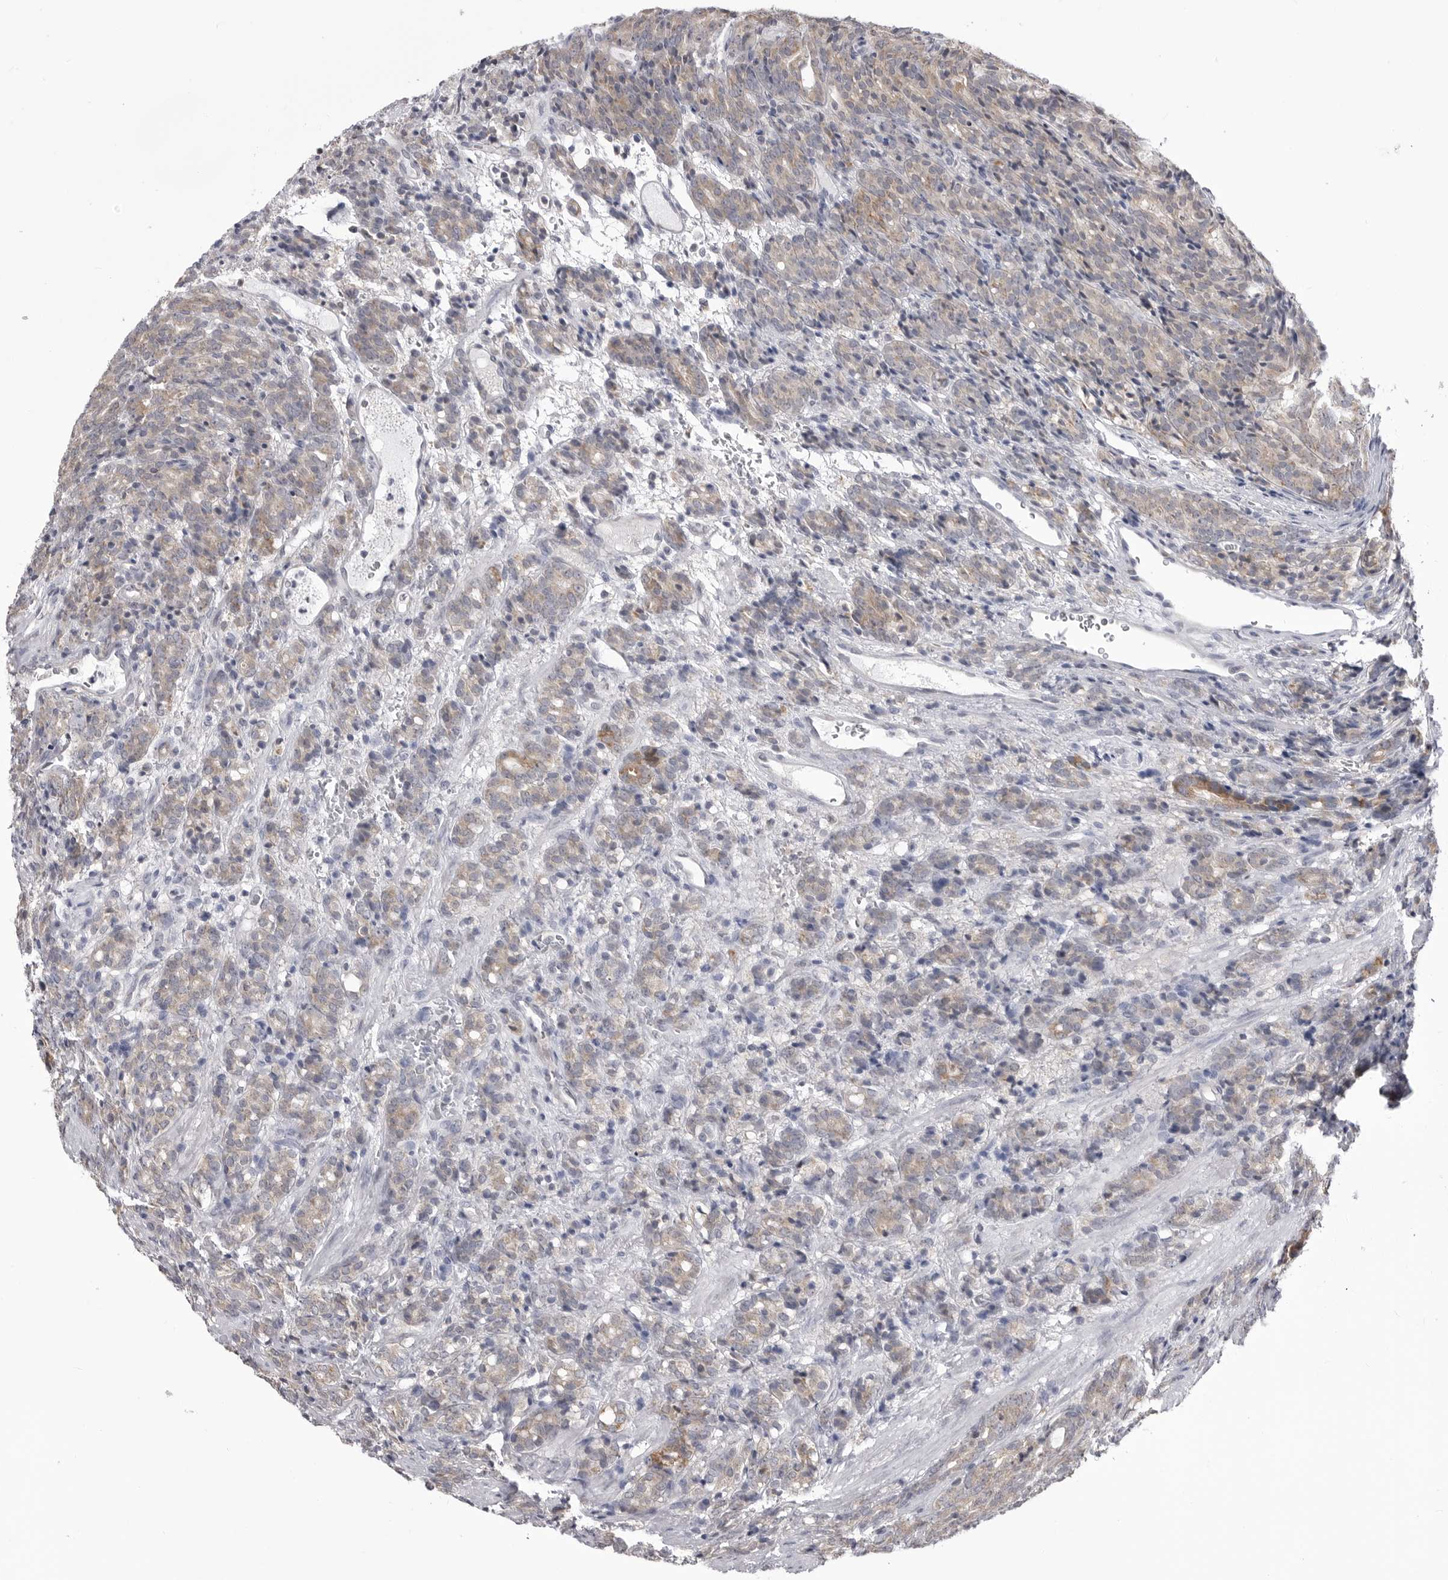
{"staining": {"intensity": "weak", "quantity": ">75%", "location": "cytoplasmic/membranous"}, "tissue": "prostate cancer", "cell_type": "Tumor cells", "image_type": "cancer", "snomed": [{"axis": "morphology", "description": "Adenocarcinoma, High grade"}, {"axis": "topography", "description": "Prostate"}], "caption": "IHC staining of high-grade adenocarcinoma (prostate), which exhibits low levels of weak cytoplasmic/membranous staining in about >75% of tumor cells indicating weak cytoplasmic/membranous protein positivity. The staining was performed using DAB (3,3'-diaminobenzidine) (brown) for protein detection and nuclei were counterstained in hematoxylin (blue).", "gene": "FH", "patient": {"sex": "male", "age": 62}}